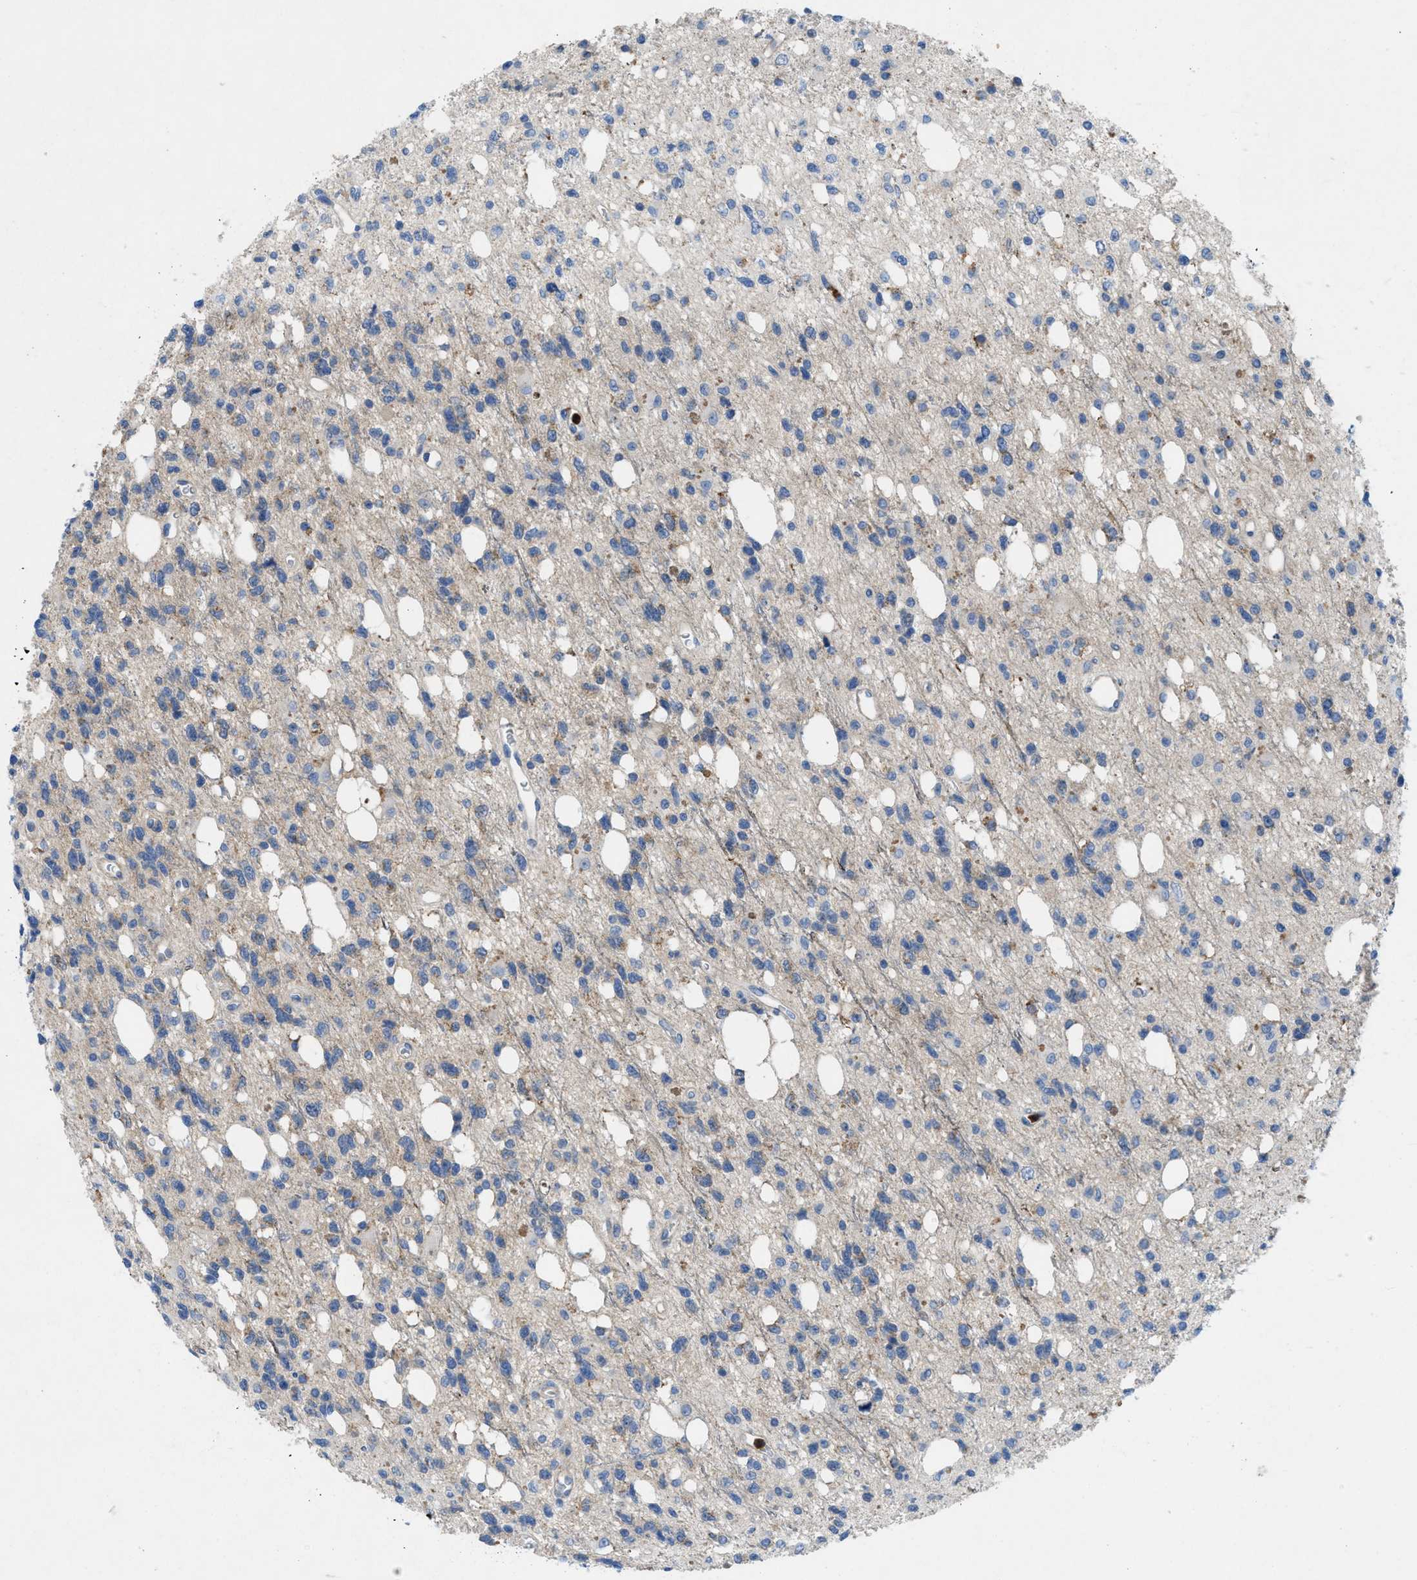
{"staining": {"intensity": "weak", "quantity": "<25%", "location": "cytoplasmic/membranous"}, "tissue": "glioma", "cell_type": "Tumor cells", "image_type": "cancer", "snomed": [{"axis": "morphology", "description": "Glioma, malignant, High grade"}, {"axis": "topography", "description": "Brain"}], "caption": "This is a micrograph of IHC staining of glioma, which shows no staining in tumor cells. (DAB IHC, high magnification).", "gene": "CMTM1", "patient": {"sex": "female", "age": 62}}